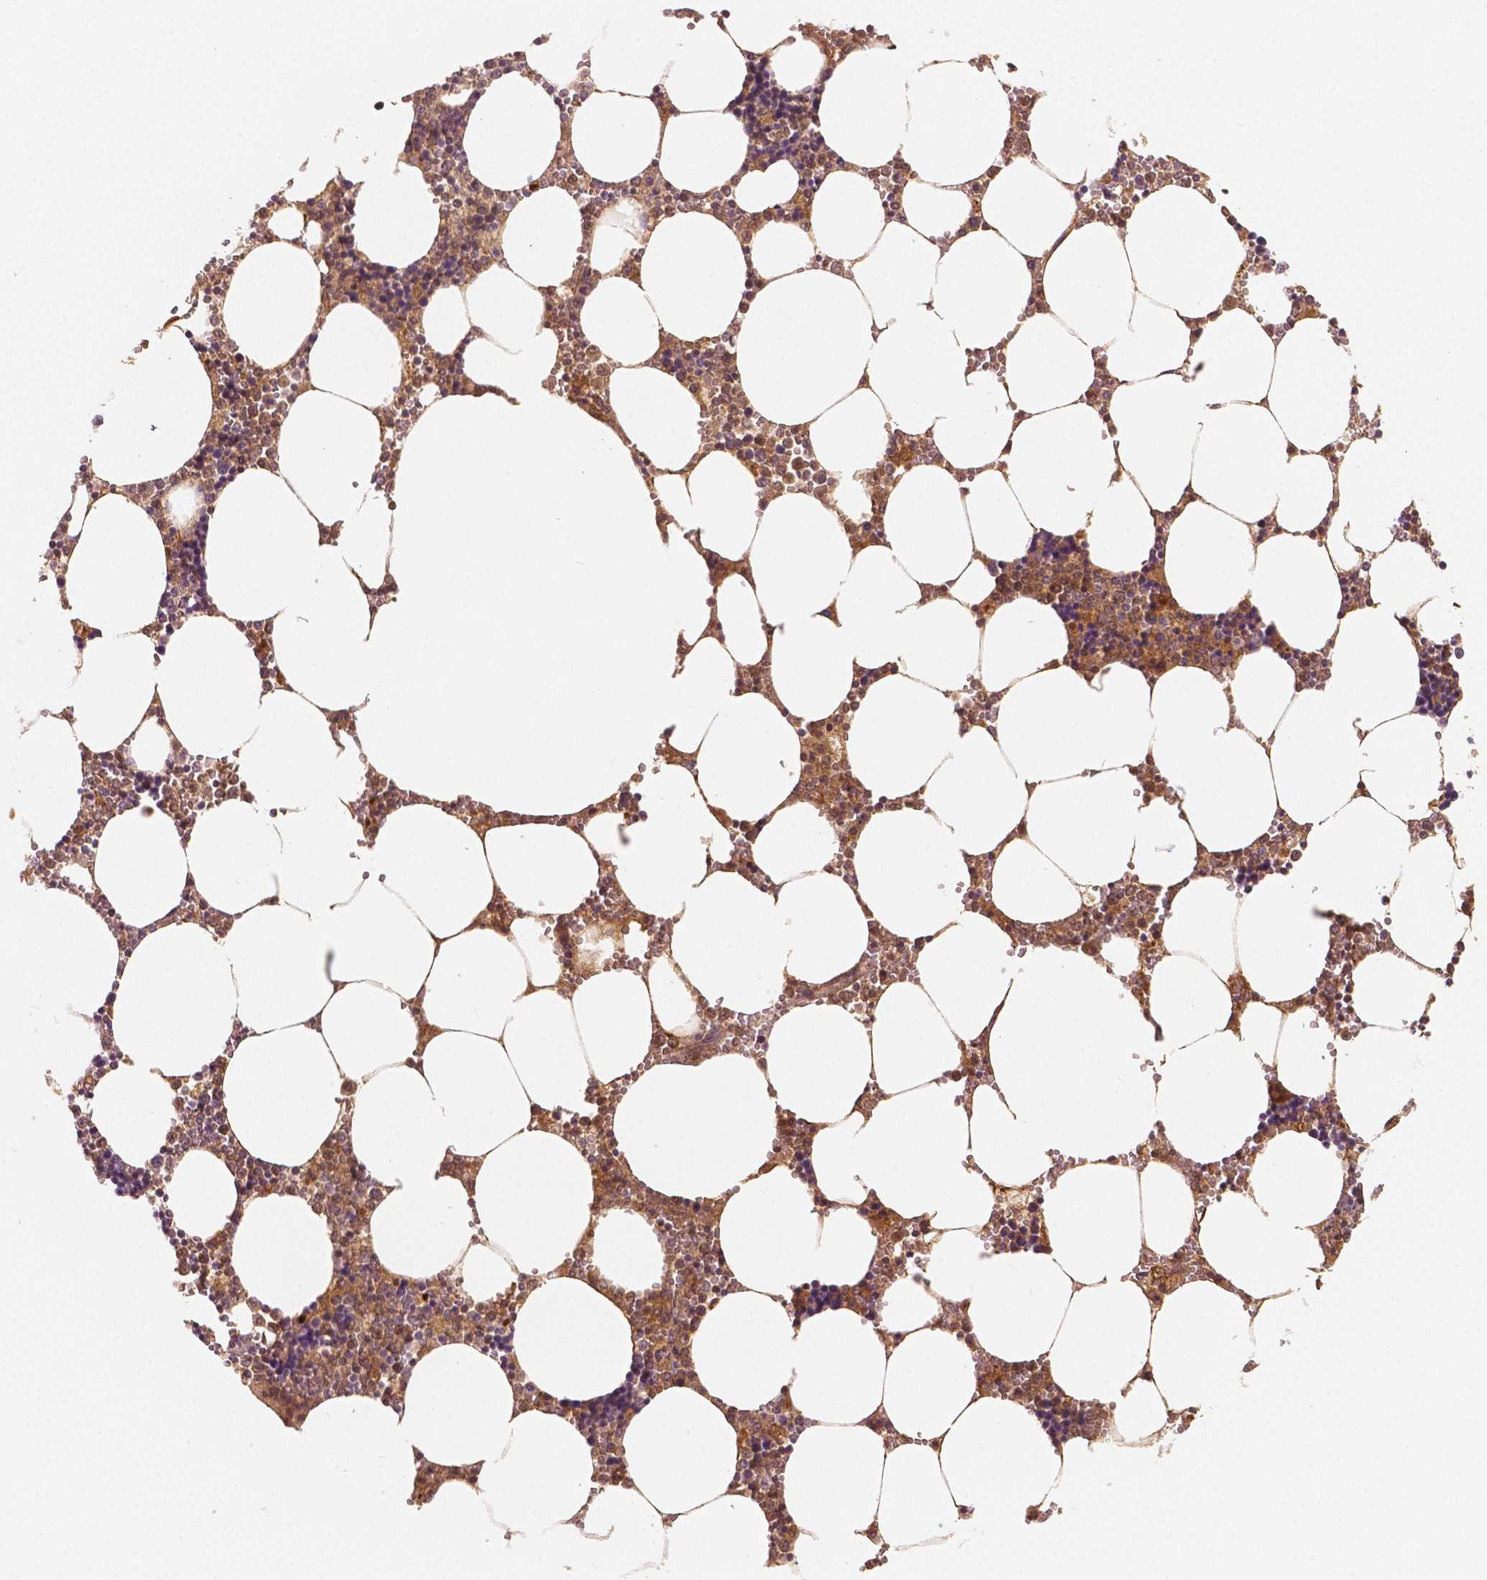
{"staining": {"intensity": "moderate", "quantity": "<25%", "location": "cytoplasmic/membranous"}, "tissue": "bone marrow", "cell_type": "Hematopoietic cells", "image_type": "normal", "snomed": [{"axis": "morphology", "description": "Normal tissue, NOS"}, {"axis": "topography", "description": "Bone marrow"}], "caption": "Protein expression analysis of benign human bone marrow reveals moderate cytoplasmic/membranous positivity in about <25% of hematopoietic cells. (DAB IHC, brown staining for protein, blue staining for nuclei).", "gene": "APOA4", "patient": {"sex": "male", "age": 54}}